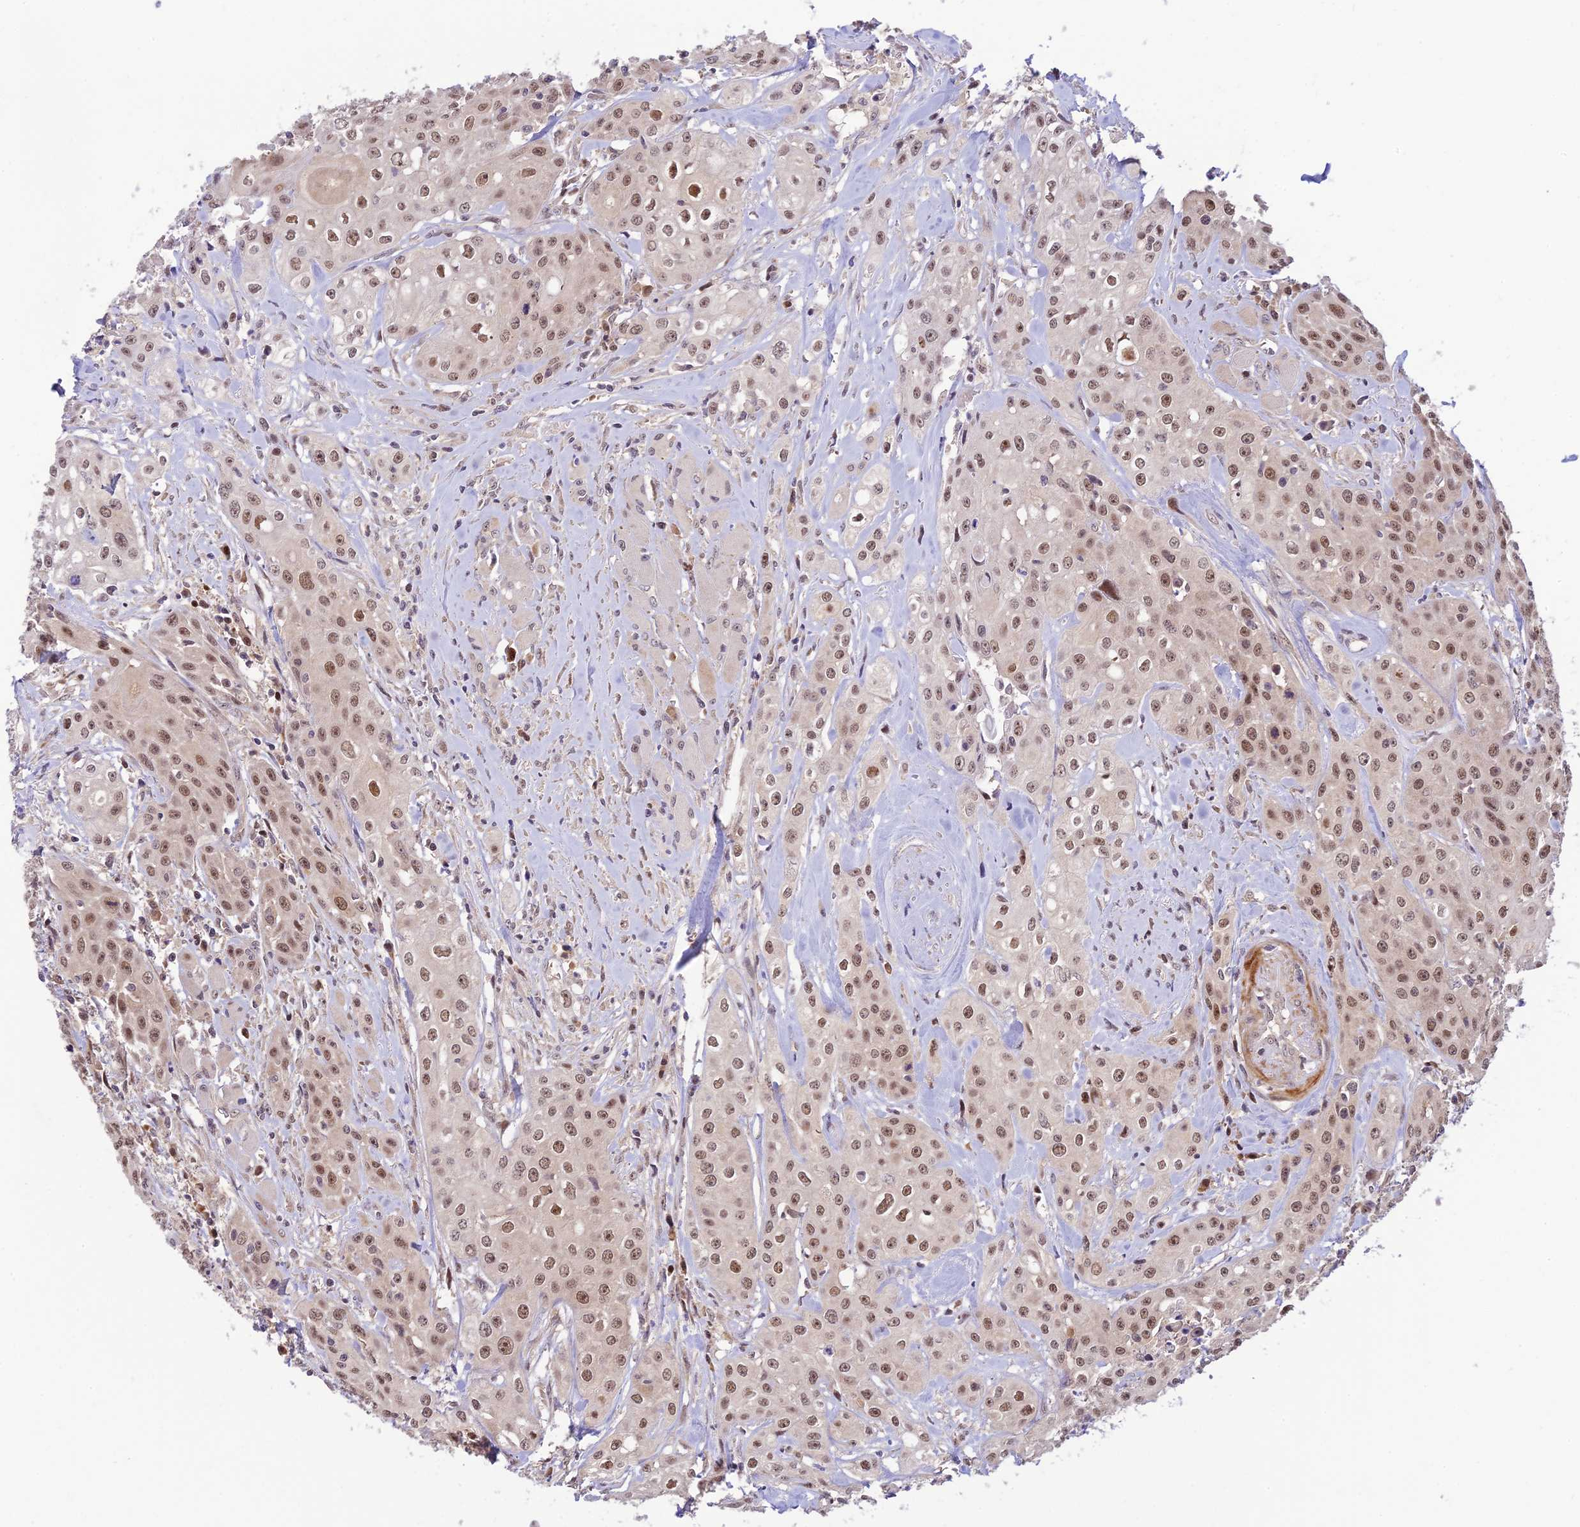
{"staining": {"intensity": "moderate", "quantity": ">75%", "location": "nuclear"}, "tissue": "head and neck cancer", "cell_type": "Tumor cells", "image_type": "cancer", "snomed": [{"axis": "morphology", "description": "Squamous cell carcinoma, NOS"}, {"axis": "topography", "description": "Oral tissue"}, {"axis": "topography", "description": "Head-Neck"}], "caption": "Immunohistochemical staining of human squamous cell carcinoma (head and neck) exhibits medium levels of moderate nuclear protein expression in about >75% of tumor cells.", "gene": "ASPDH", "patient": {"sex": "female", "age": 82}}